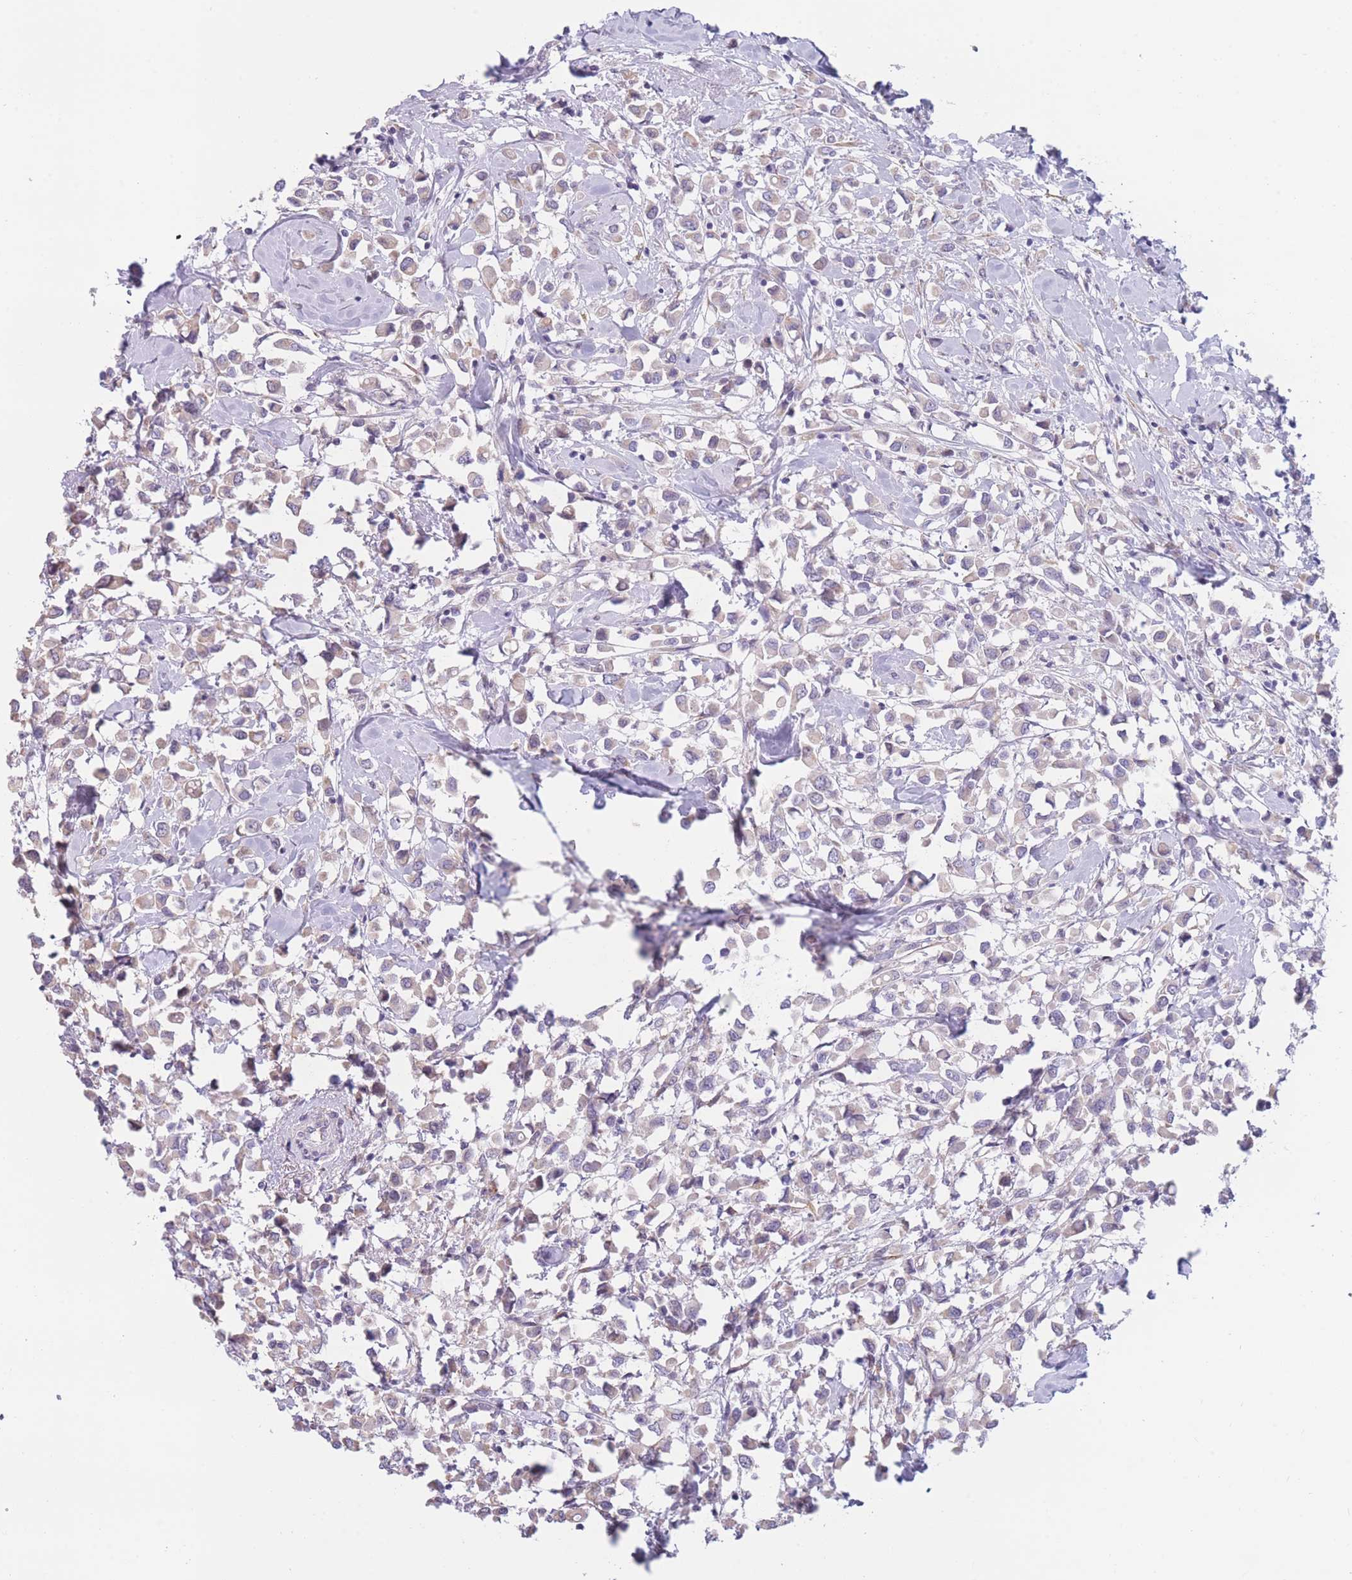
{"staining": {"intensity": "weak", "quantity": "<25%", "location": "cytoplasmic/membranous"}, "tissue": "breast cancer", "cell_type": "Tumor cells", "image_type": "cancer", "snomed": [{"axis": "morphology", "description": "Duct carcinoma"}, {"axis": "topography", "description": "Breast"}], "caption": "IHC of human invasive ductal carcinoma (breast) reveals no positivity in tumor cells.", "gene": "COL27A1", "patient": {"sex": "female", "age": 61}}